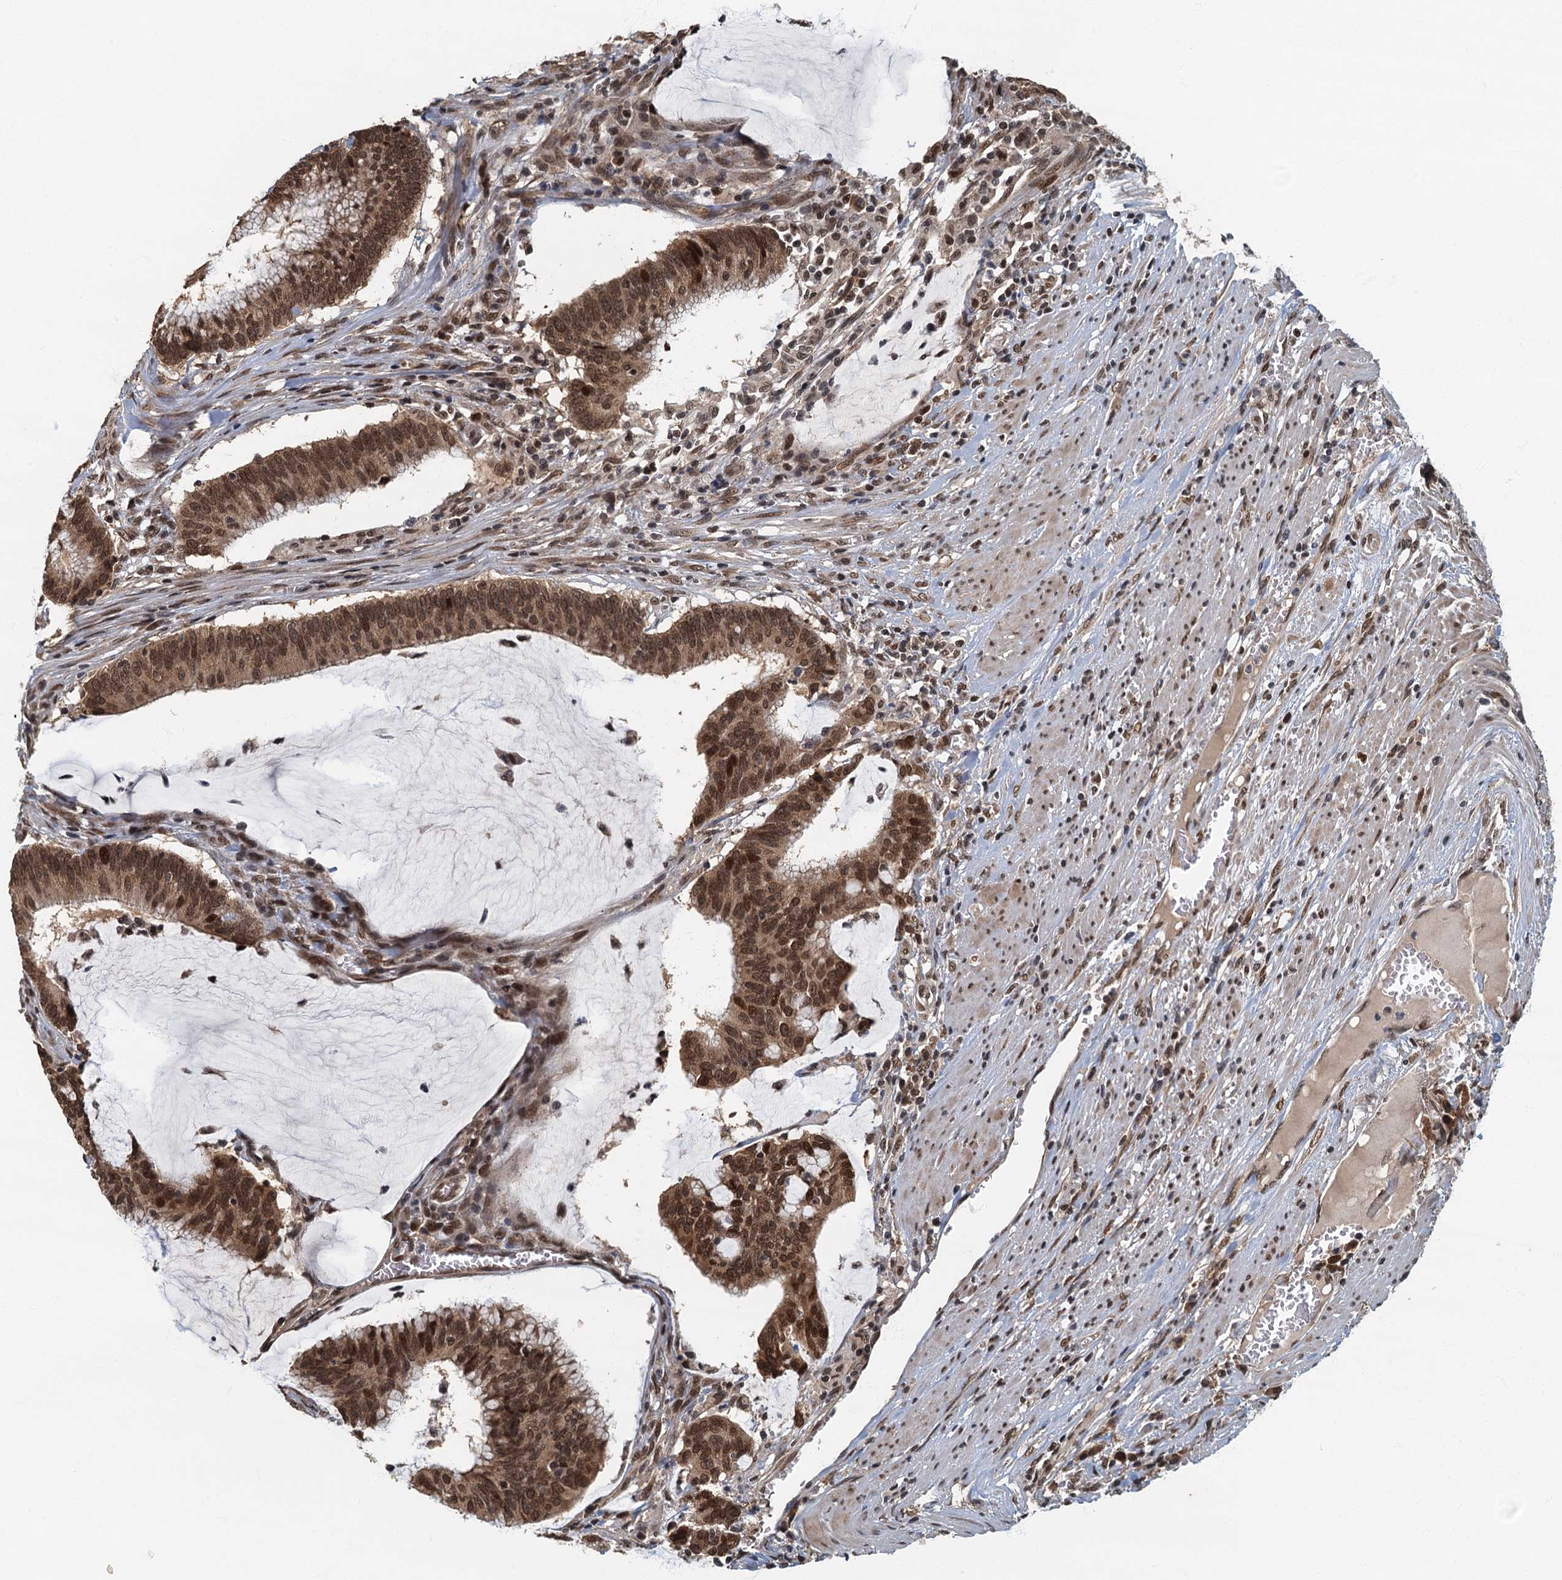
{"staining": {"intensity": "moderate", "quantity": ">75%", "location": "cytoplasmic/membranous,nuclear"}, "tissue": "colorectal cancer", "cell_type": "Tumor cells", "image_type": "cancer", "snomed": [{"axis": "morphology", "description": "Adenocarcinoma, NOS"}, {"axis": "topography", "description": "Rectum"}], "caption": "Colorectal adenocarcinoma tissue demonstrates moderate cytoplasmic/membranous and nuclear expression in about >75% of tumor cells, visualized by immunohistochemistry.", "gene": "CKAP2L", "patient": {"sex": "female", "age": 77}}